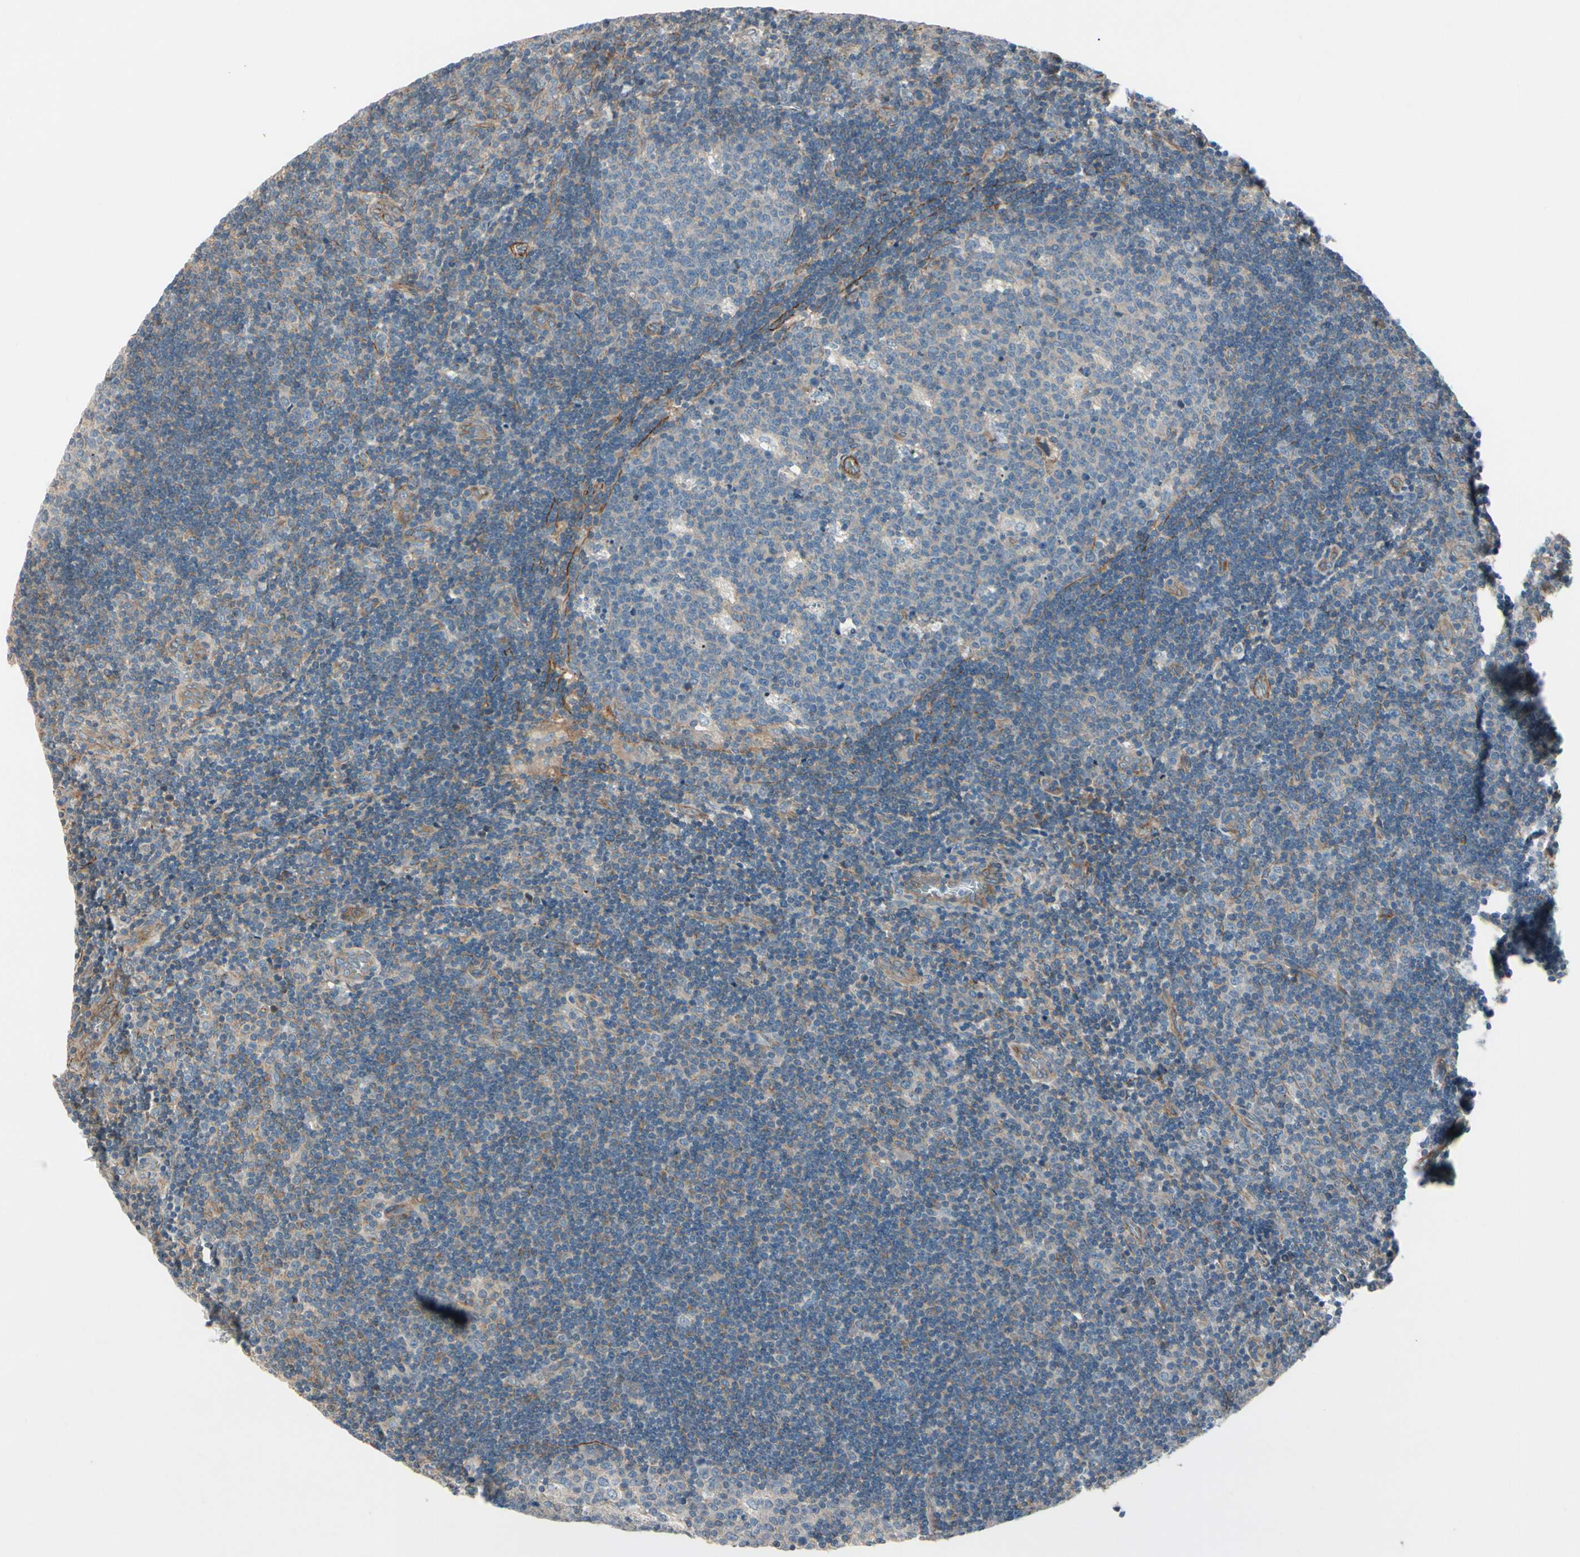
{"staining": {"intensity": "negative", "quantity": "none", "location": "none"}, "tissue": "lymph node", "cell_type": "Germinal center cells", "image_type": "normal", "snomed": [{"axis": "morphology", "description": "Normal tissue, NOS"}, {"axis": "topography", "description": "Lymph node"}, {"axis": "topography", "description": "Salivary gland"}], "caption": "Immunohistochemical staining of normal human lymph node displays no significant positivity in germinal center cells. Brightfield microscopy of IHC stained with DAB (brown) and hematoxylin (blue), captured at high magnification.", "gene": "TPM1", "patient": {"sex": "male", "age": 8}}